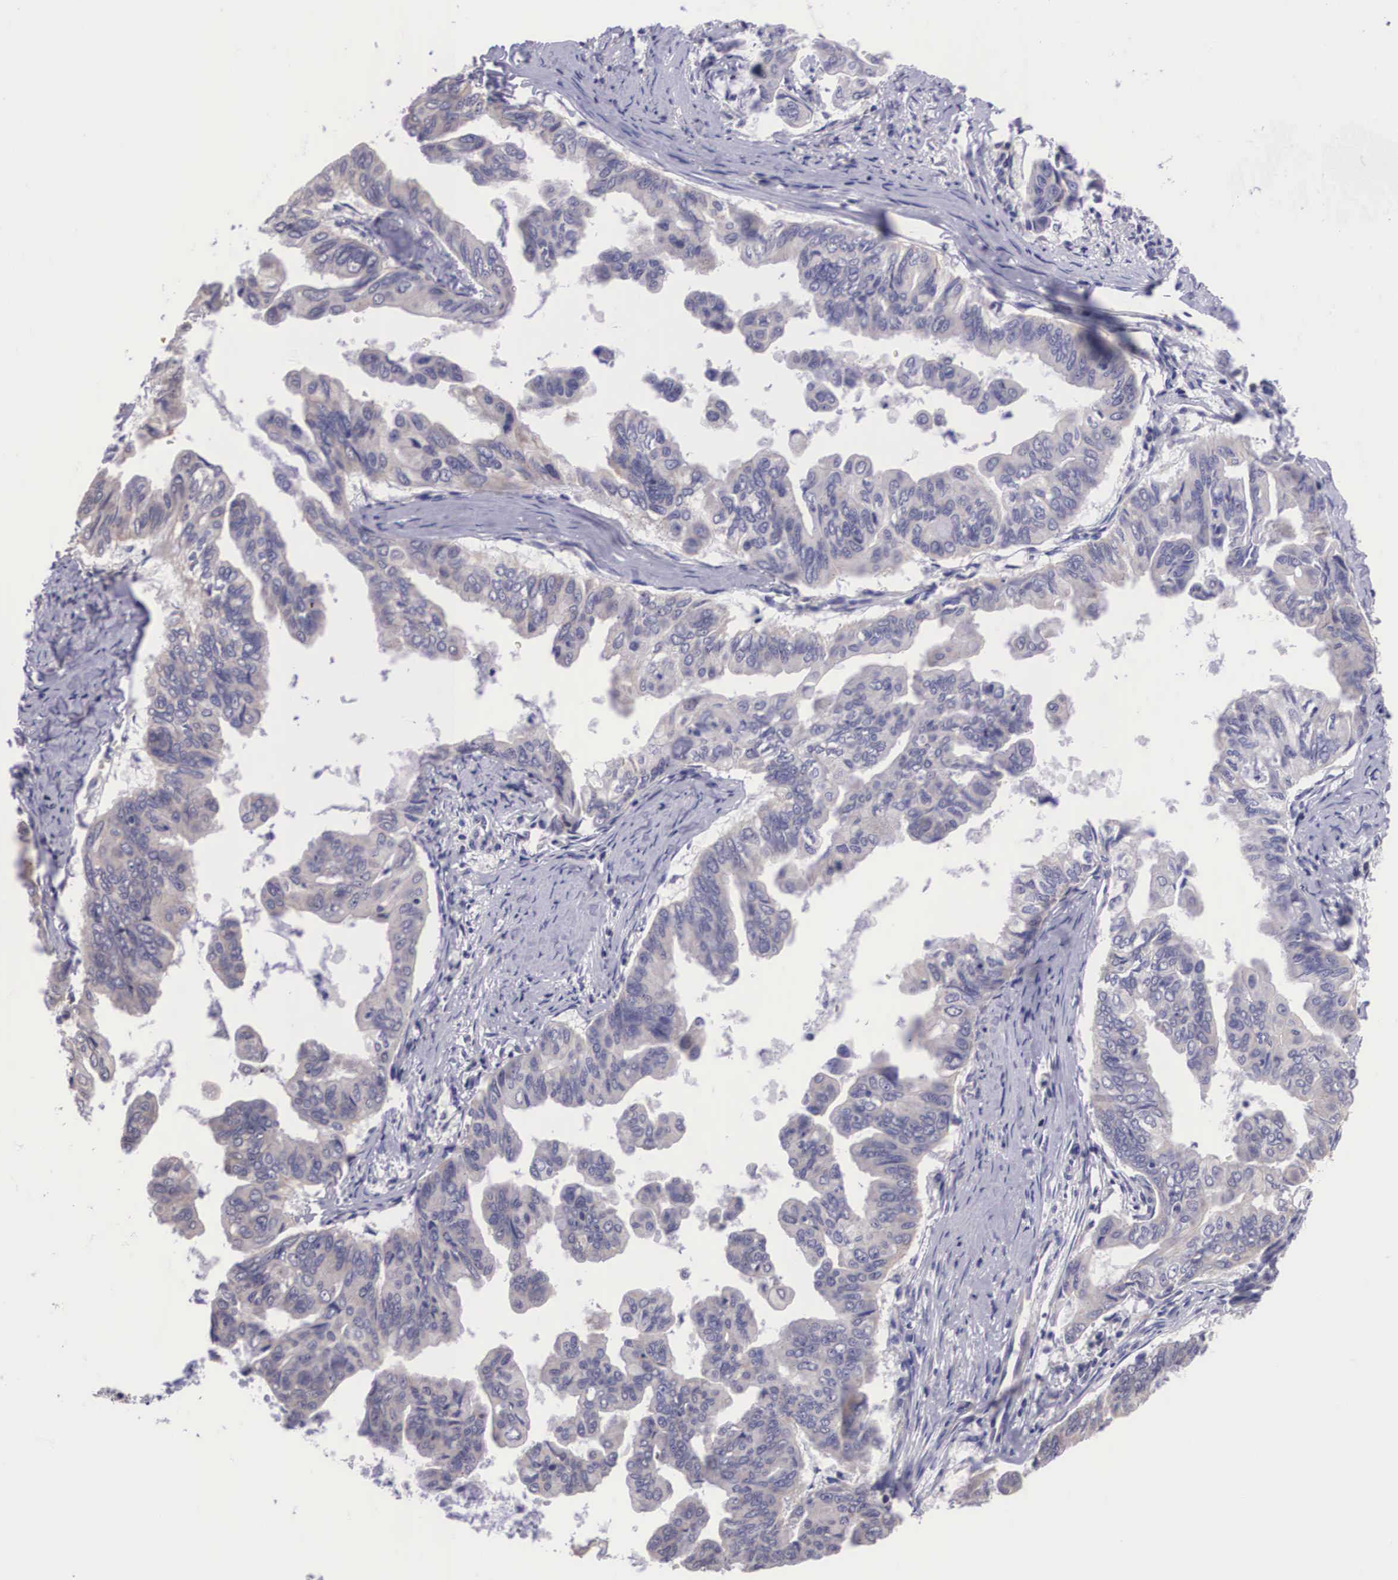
{"staining": {"intensity": "weak", "quantity": "<25%", "location": "cytoplasmic/membranous"}, "tissue": "stomach cancer", "cell_type": "Tumor cells", "image_type": "cancer", "snomed": [{"axis": "morphology", "description": "Adenocarcinoma, NOS"}, {"axis": "topography", "description": "Stomach, upper"}], "caption": "Micrograph shows no protein expression in tumor cells of stomach adenocarcinoma tissue.", "gene": "ARG2", "patient": {"sex": "male", "age": 80}}